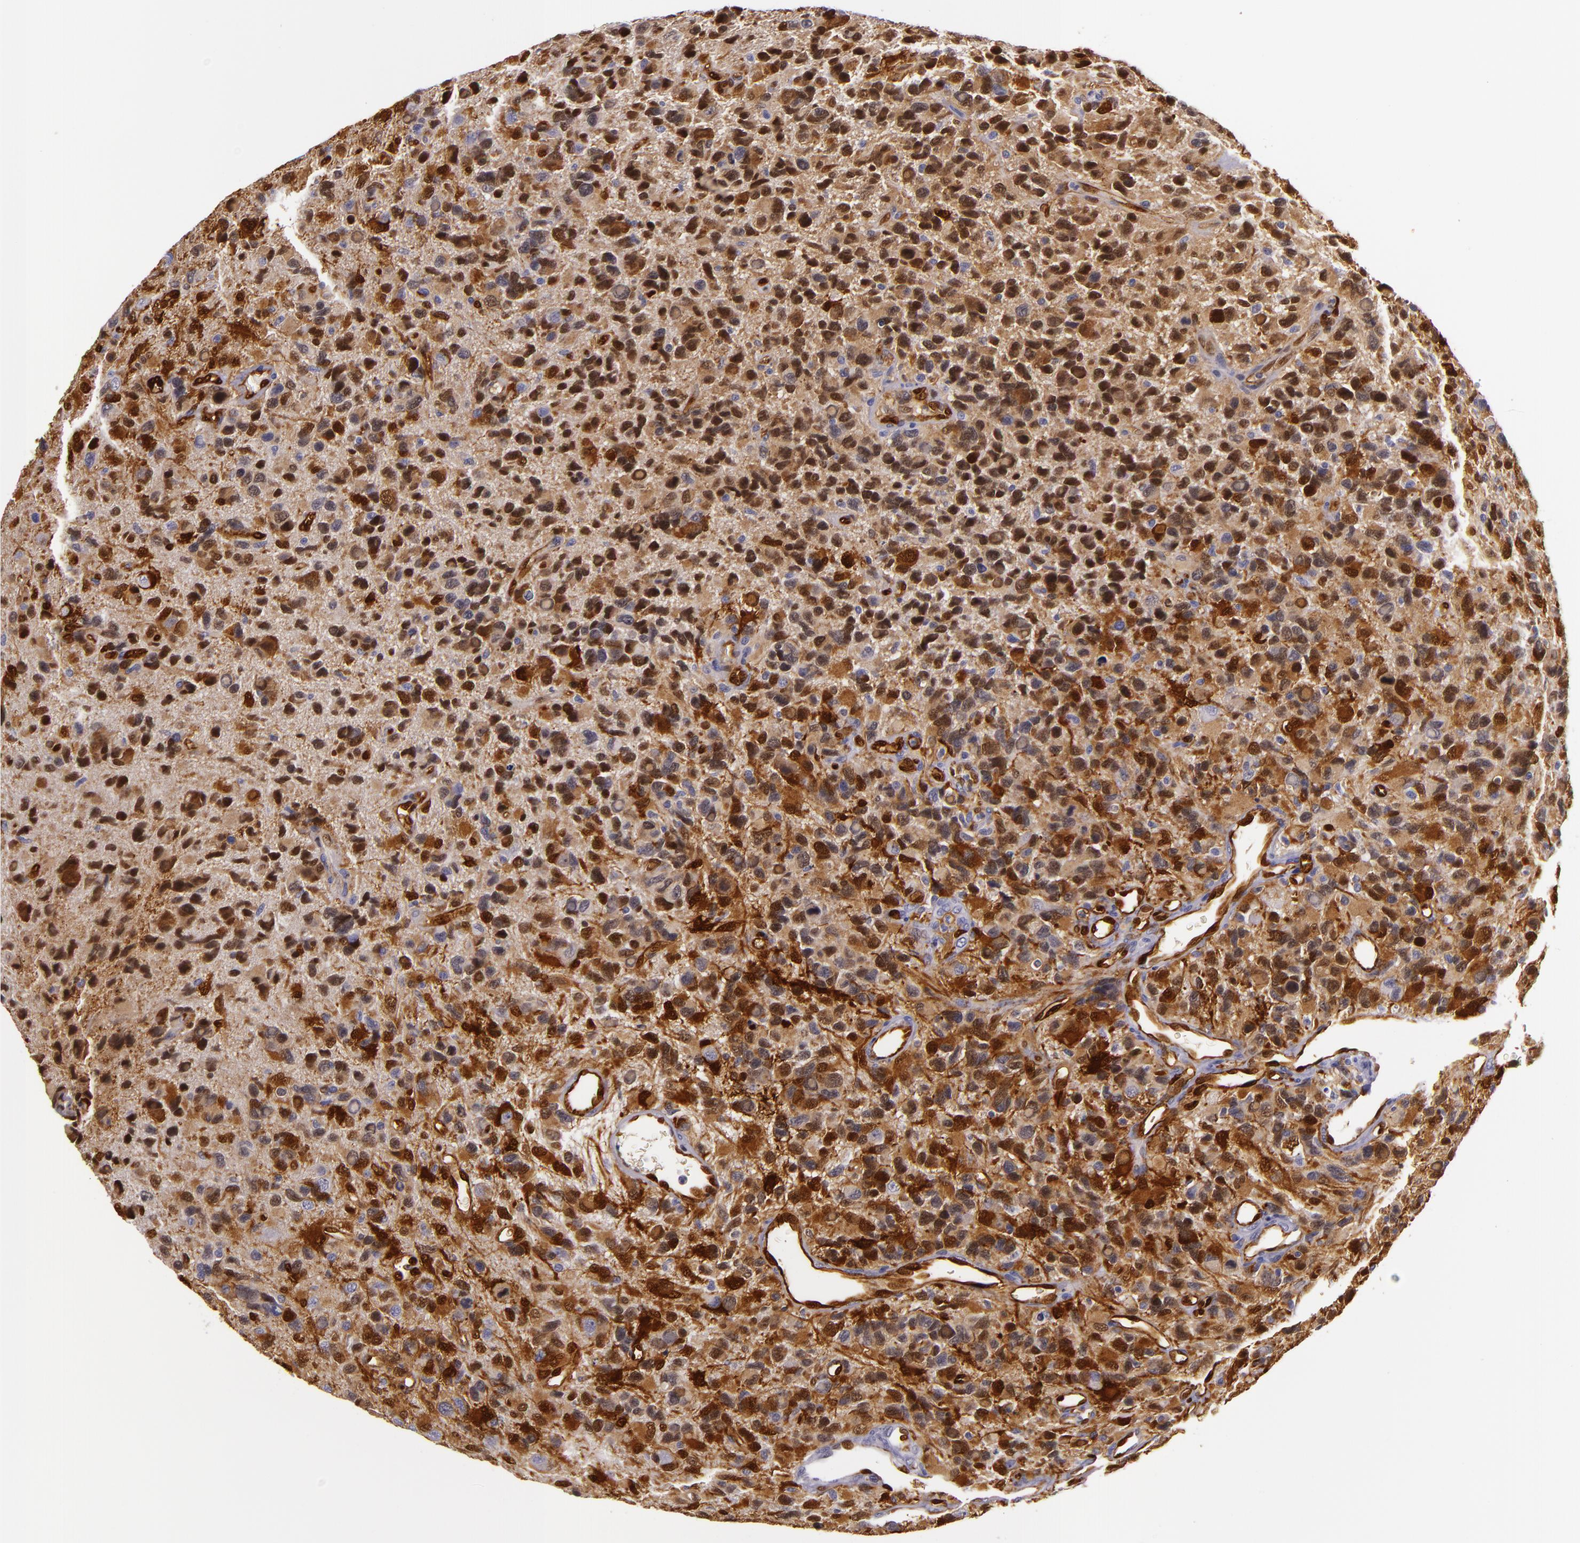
{"staining": {"intensity": "strong", "quantity": ">75%", "location": "nuclear"}, "tissue": "glioma", "cell_type": "Tumor cells", "image_type": "cancer", "snomed": [{"axis": "morphology", "description": "Glioma, malignant, High grade"}, {"axis": "topography", "description": "Brain"}], "caption": "Tumor cells display high levels of strong nuclear expression in approximately >75% of cells in malignant glioma (high-grade). (brown staining indicates protein expression, while blue staining denotes nuclei).", "gene": "MT1A", "patient": {"sex": "male", "age": 77}}